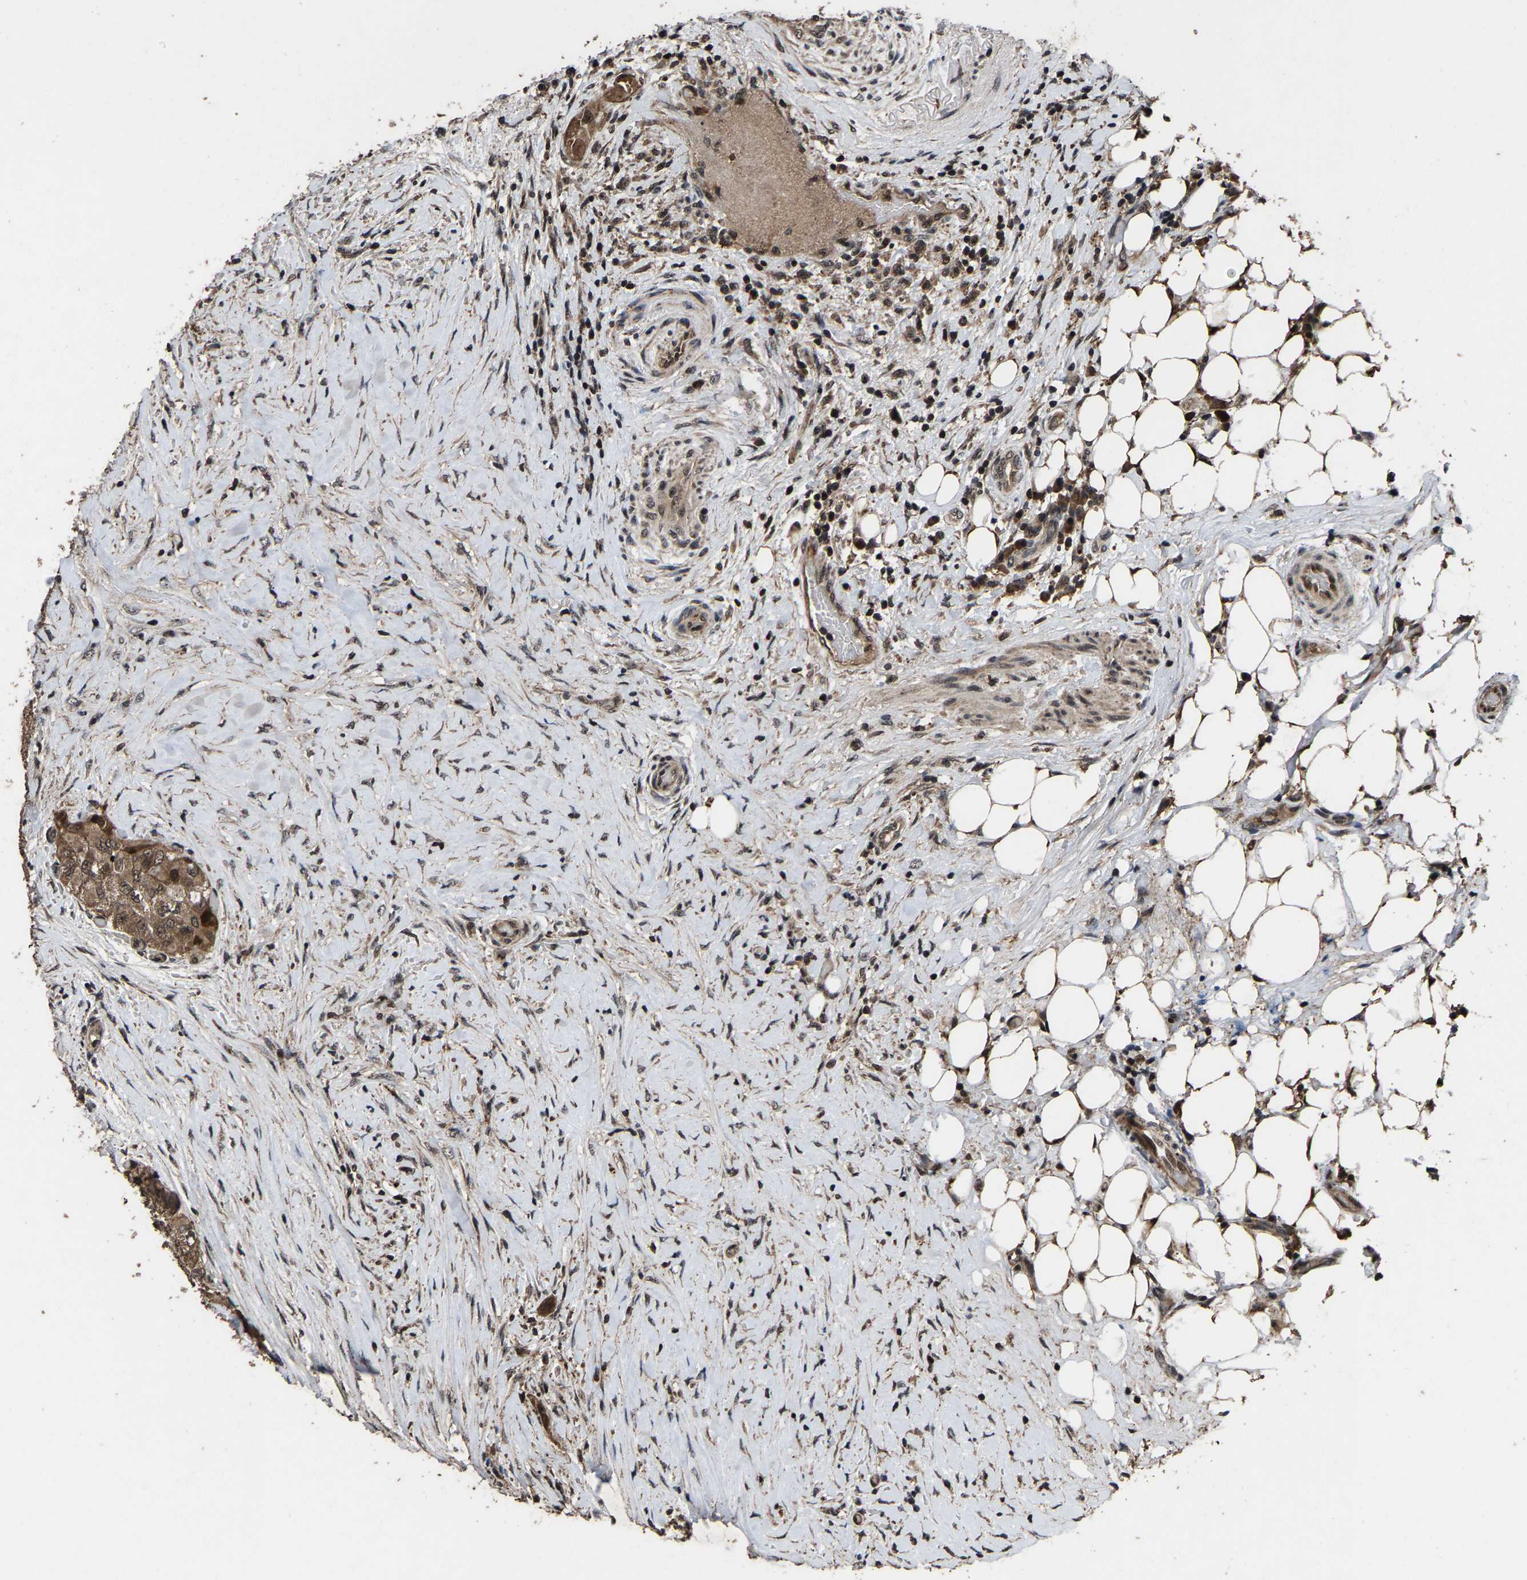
{"staining": {"intensity": "moderate", "quantity": ">75%", "location": "cytoplasmic/membranous"}, "tissue": "thyroid cancer", "cell_type": "Tumor cells", "image_type": "cancer", "snomed": [{"axis": "morphology", "description": "Papillary adenocarcinoma, NOS"}, {"axis": "topography", "description": "Thyroid gland"}], "caption": "This is an image of immunohistochemistry staining of thyroid cancer (papillary adenocarcinoma), which shows moderate staining in the cytoplasmic/membranous of tumor cells.", "gene": "HAUS6", "patient": {"sex": "female", "age": 59}}